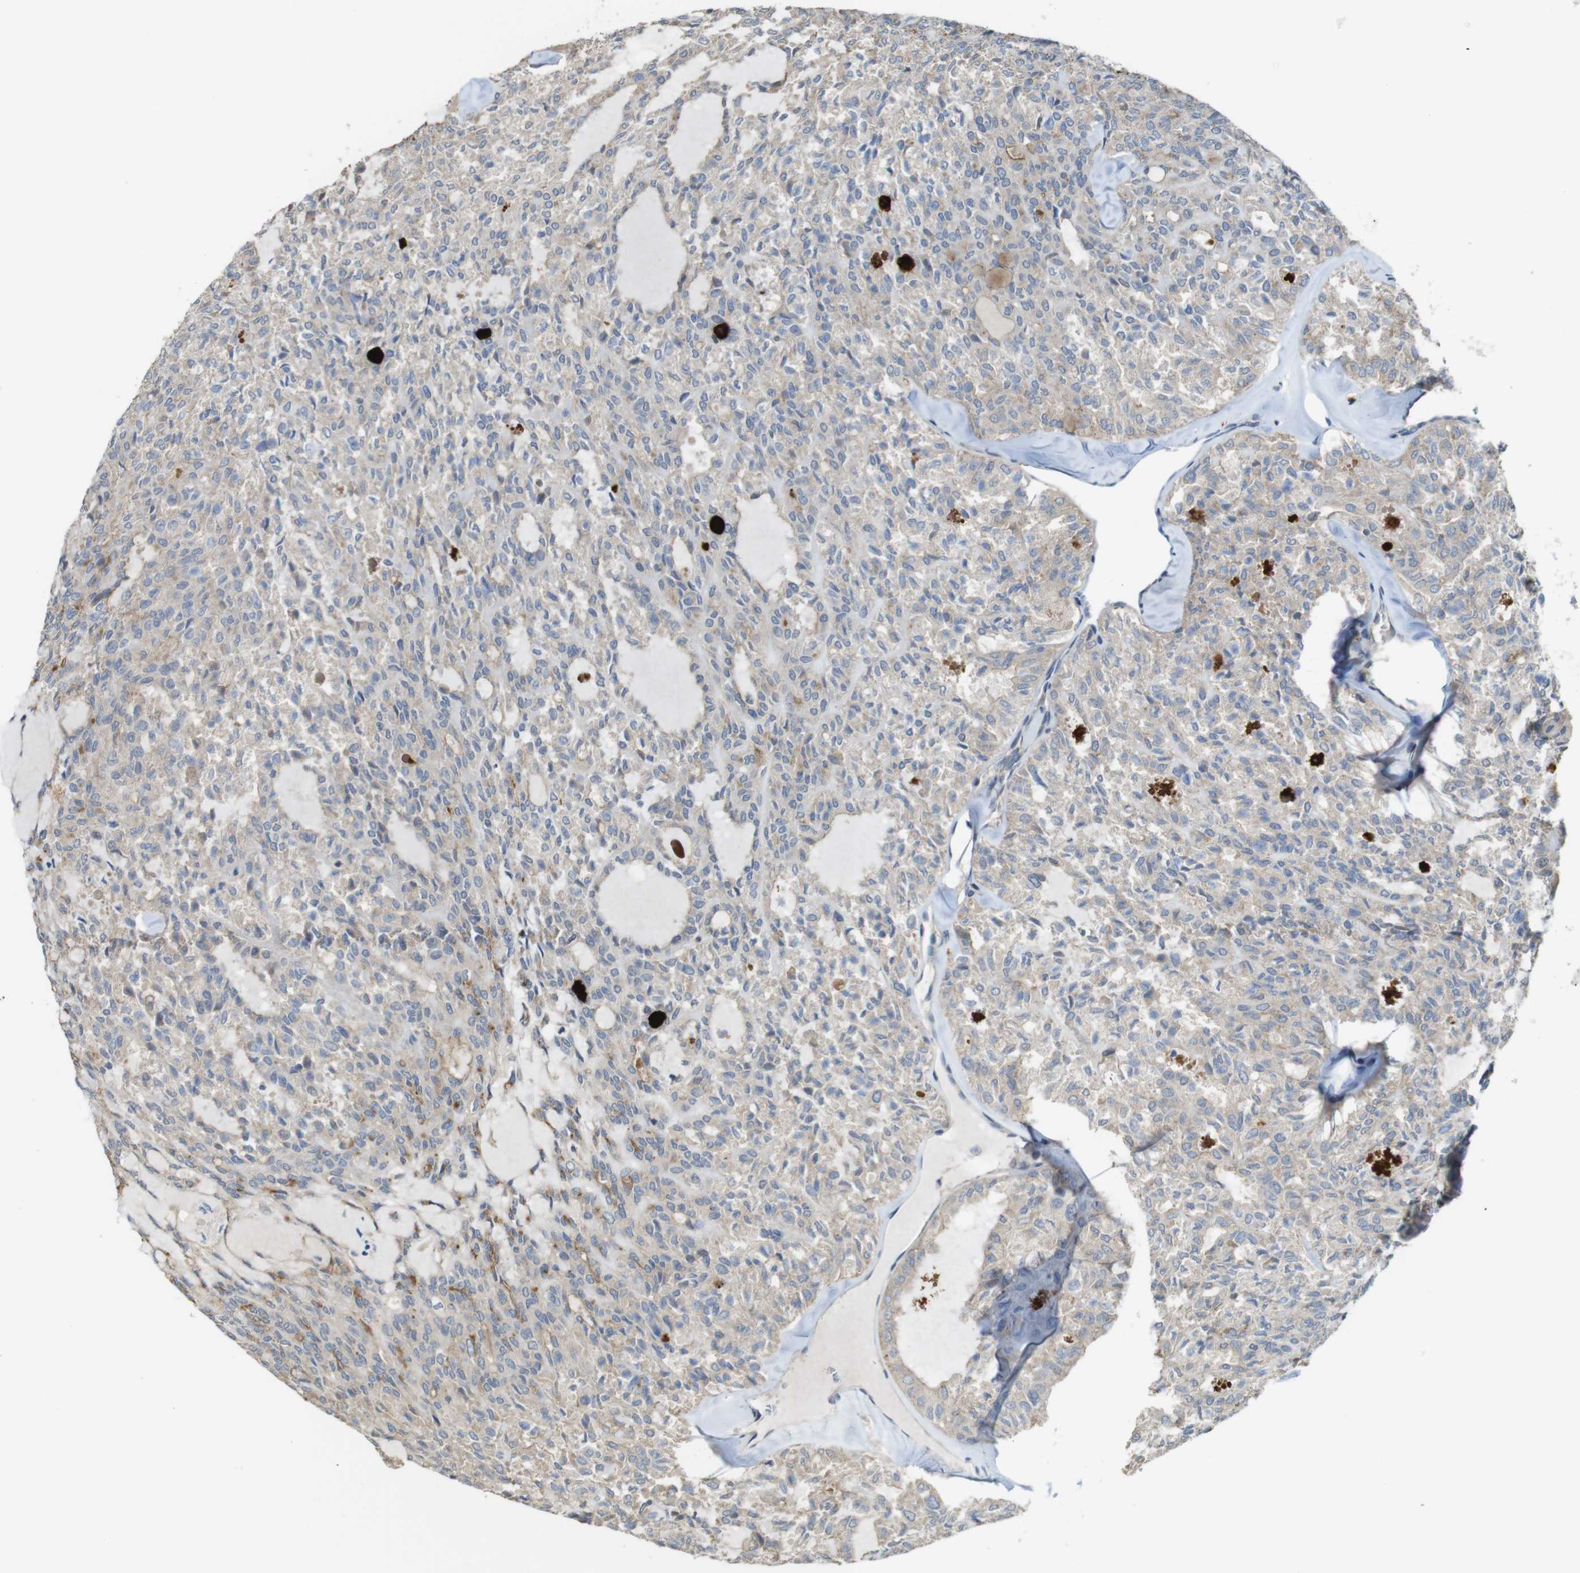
{"staining": {"intensity": "moderate", "quantity": "<25%", "location": "cytoplasmic/membranous"}, "tissue": "thyroid cancer", "cell_type": "Tumor cells", "image_type": "cancer", "snomed": [{"axis": "morphology", "description": "Follicular adenoma carcinoma, NOS"}, {"axis": "topography", "description": "Thyroid gland"}], "caption": "Protein expression analysis of human thyroid cancer (follicular adenoma carcinoma) reveals moderate cytoplasmic/membranous expression in approximately <25% of tumor cells. The protein of interest is shown in brown color, while the nuclei are stained blue.", "gene": "CDC34", "patient": {"sex": "male", "age": 75}}